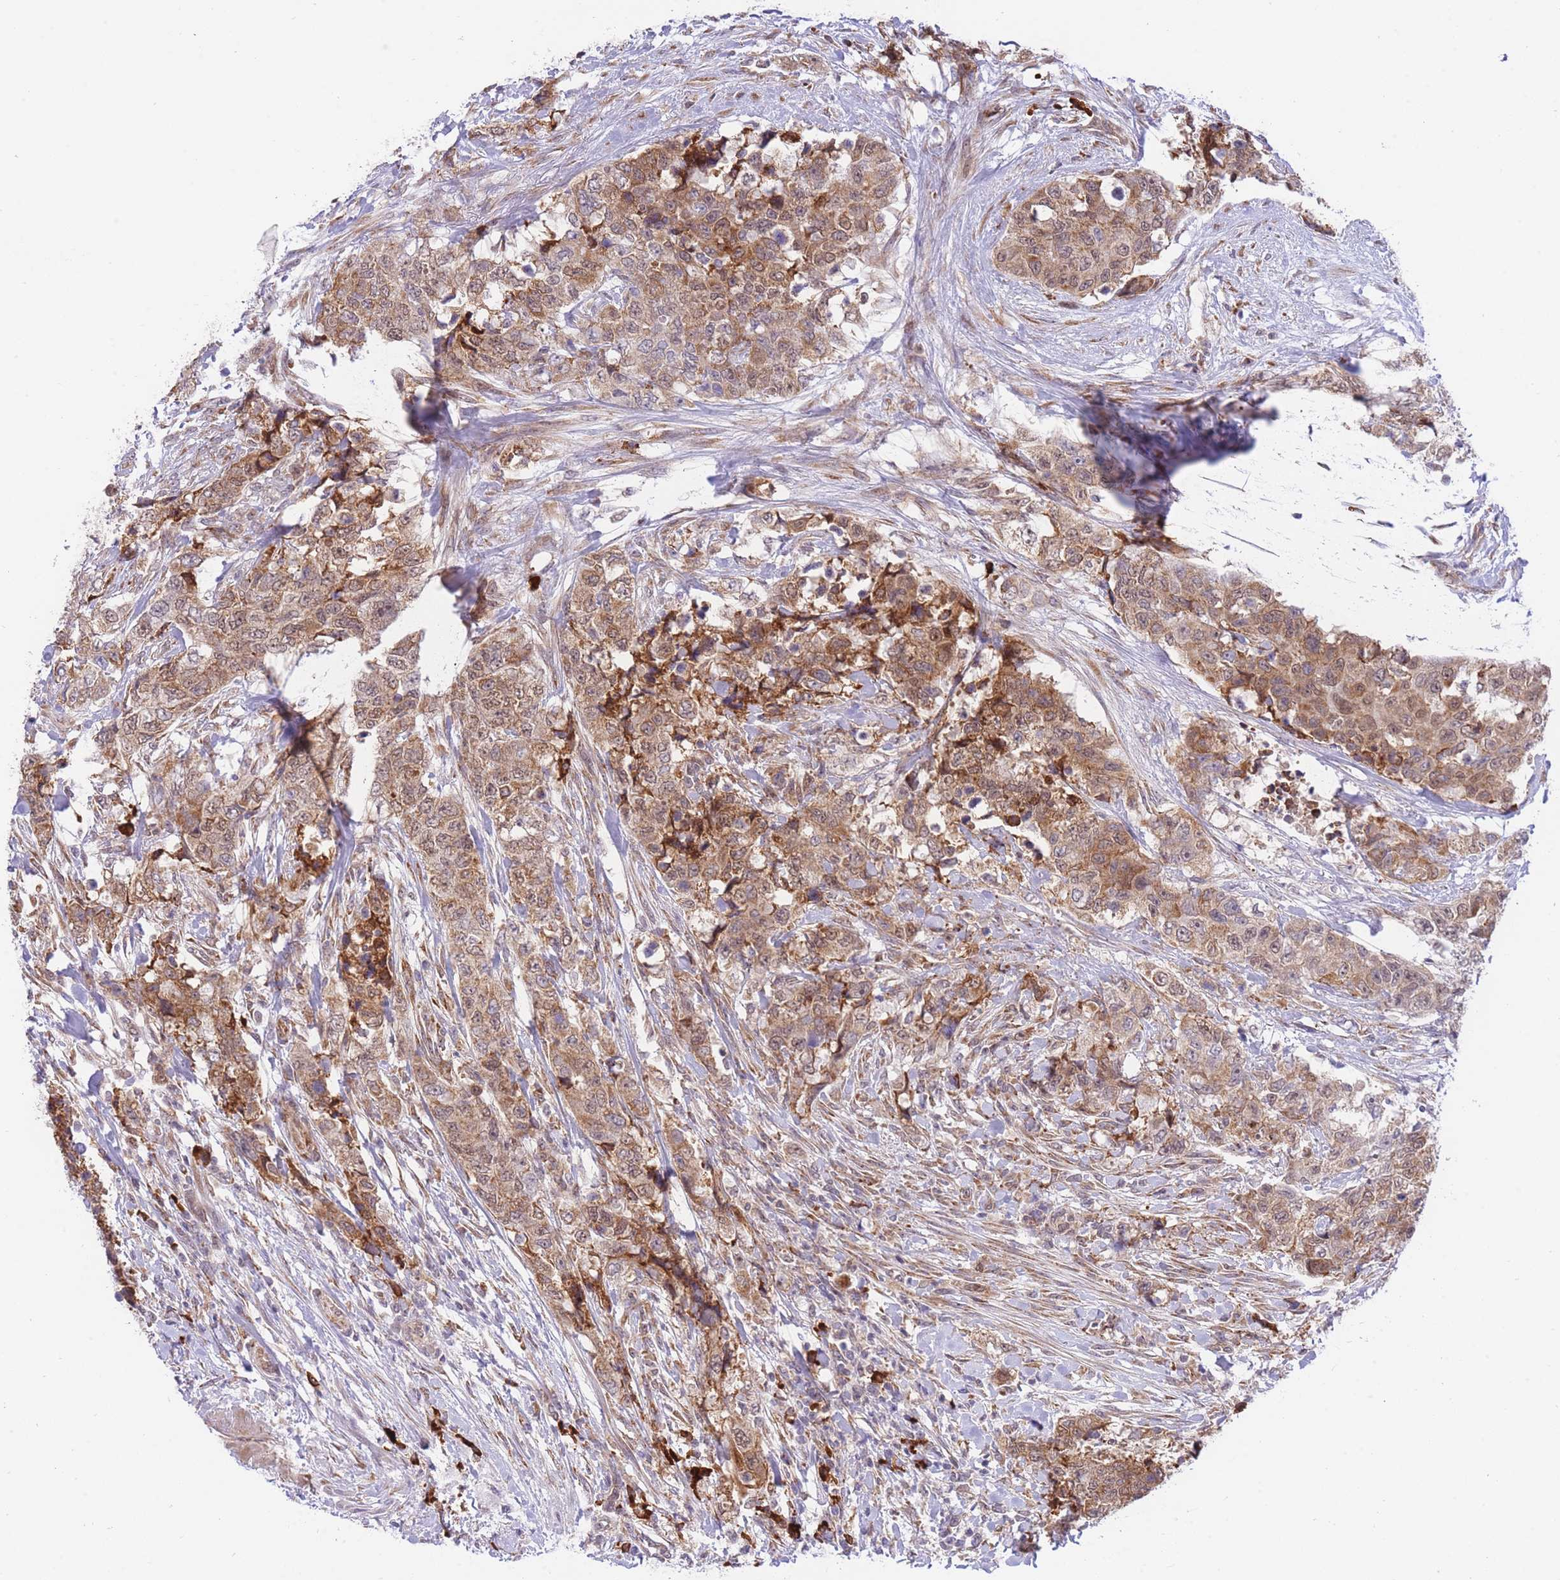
{"staining": {"intensity": "moderate", "quantity": ">75%", "location": "cytoplasmic/membranous,nuclear"}, "tissue": "urothelial cancer", "cell_type": "Tumor cells", "image_type": "cancer", "snomed": [{"axis": "morphology", "description": "Urothelial carcinoma, High grade"}, {"axis": "topography", "description": "Urinary bladder"}], "caption": "This image reveals immunohistochemistry (IHC) staining of human urothelial cancer, with medium moderate cytoplasmic/membranous and nuclear expression in about >75% of tumor cells.", "gene": "EXOSC8", "patient": {"sex": "female", "age": 78}}